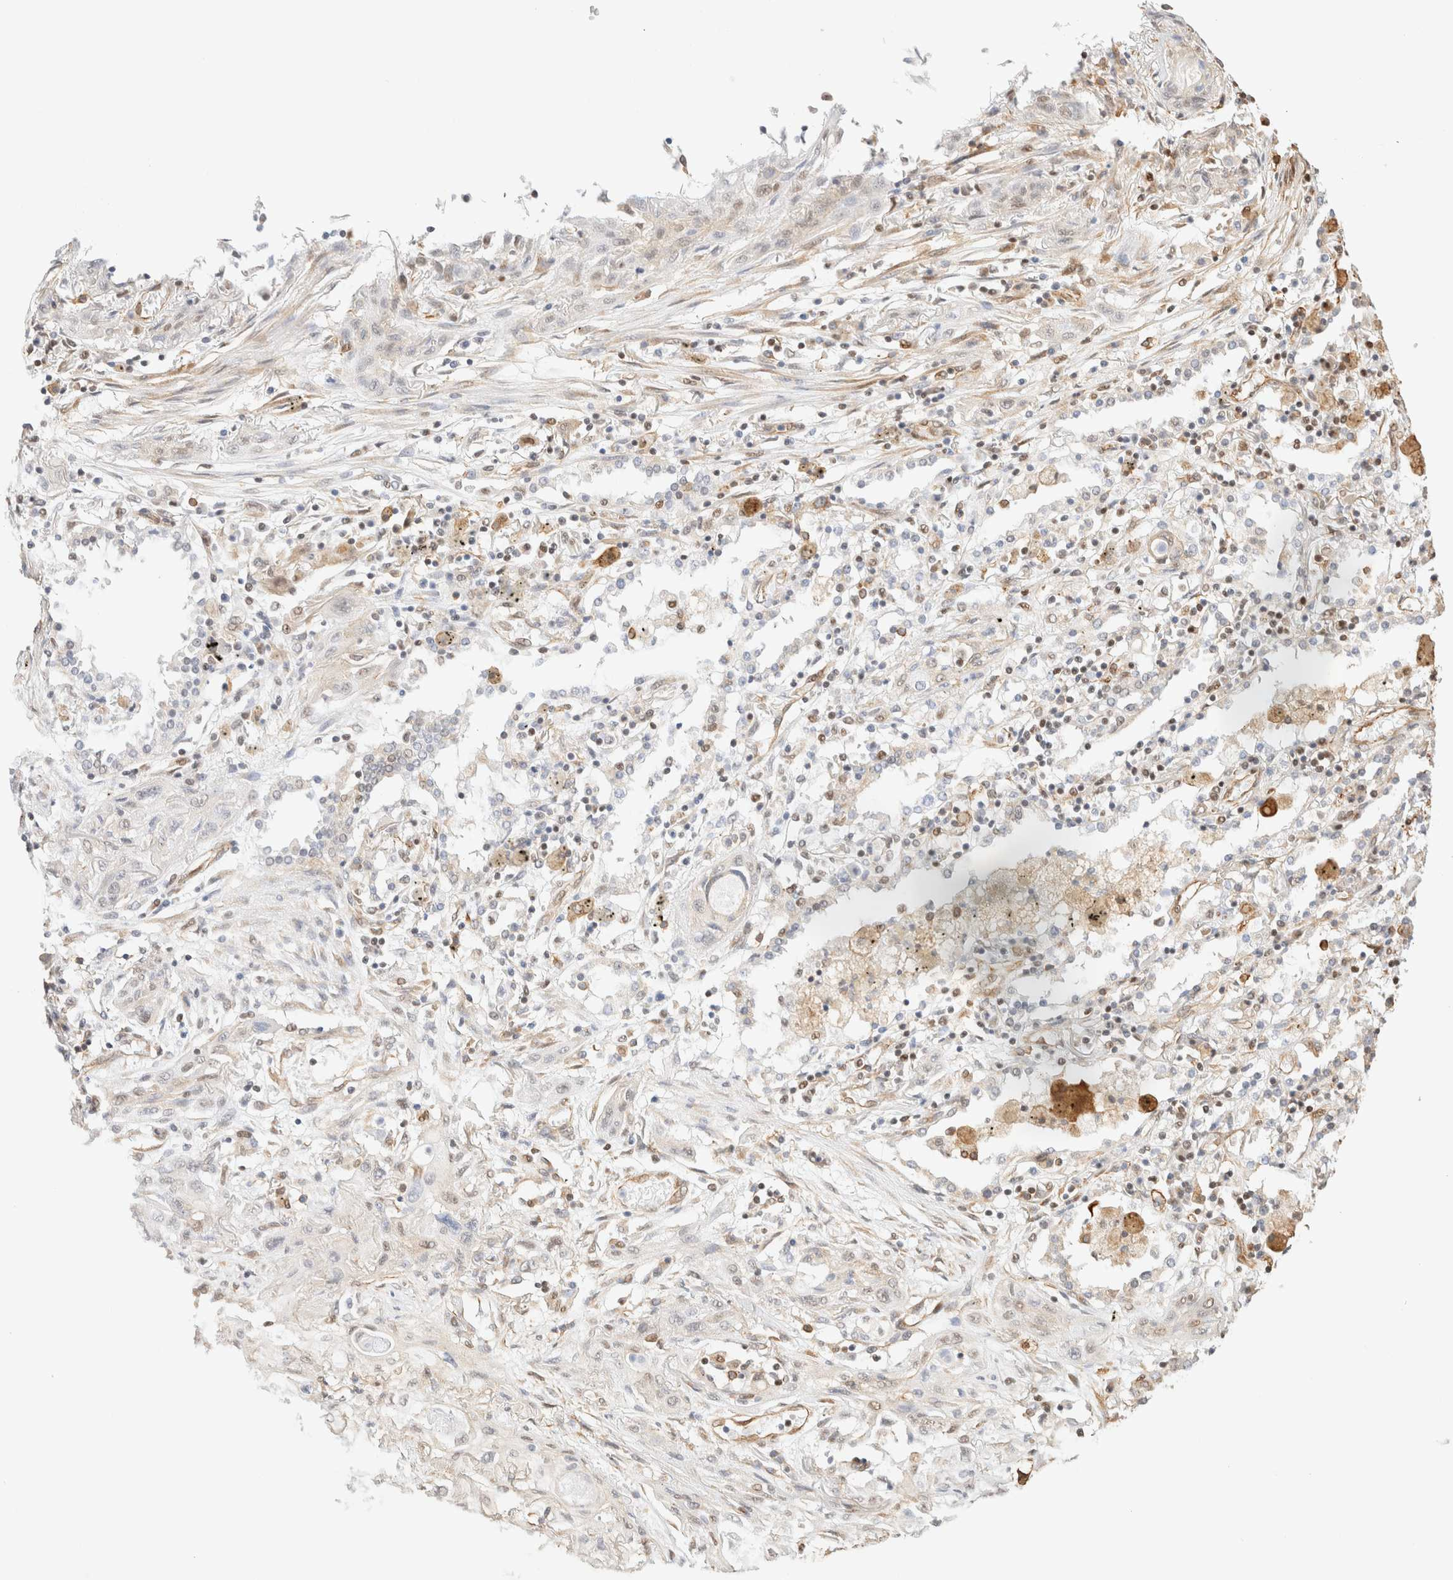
{"staining": {"intensity": "weak", "quantity": "<25%", "location": "cytoplasmic/membranous"}, "tissue": "lung cancer", "cell_type": "Tumor cells", "image_type": "cancer", "snomed": [{"axis": "morphology", "description": "Squamous cell carcinoma, NOS"}, {"axis": "topography", "description": "Lung"}], "caption": "Immunohistochemistry image of neoplastic tissue: squamous cell carcinoma (lung) stained with DAB displays no significant protein staining in tumor cells.", "gene": "ARID5A", "patient": {"sex": "female", "age": 47}}